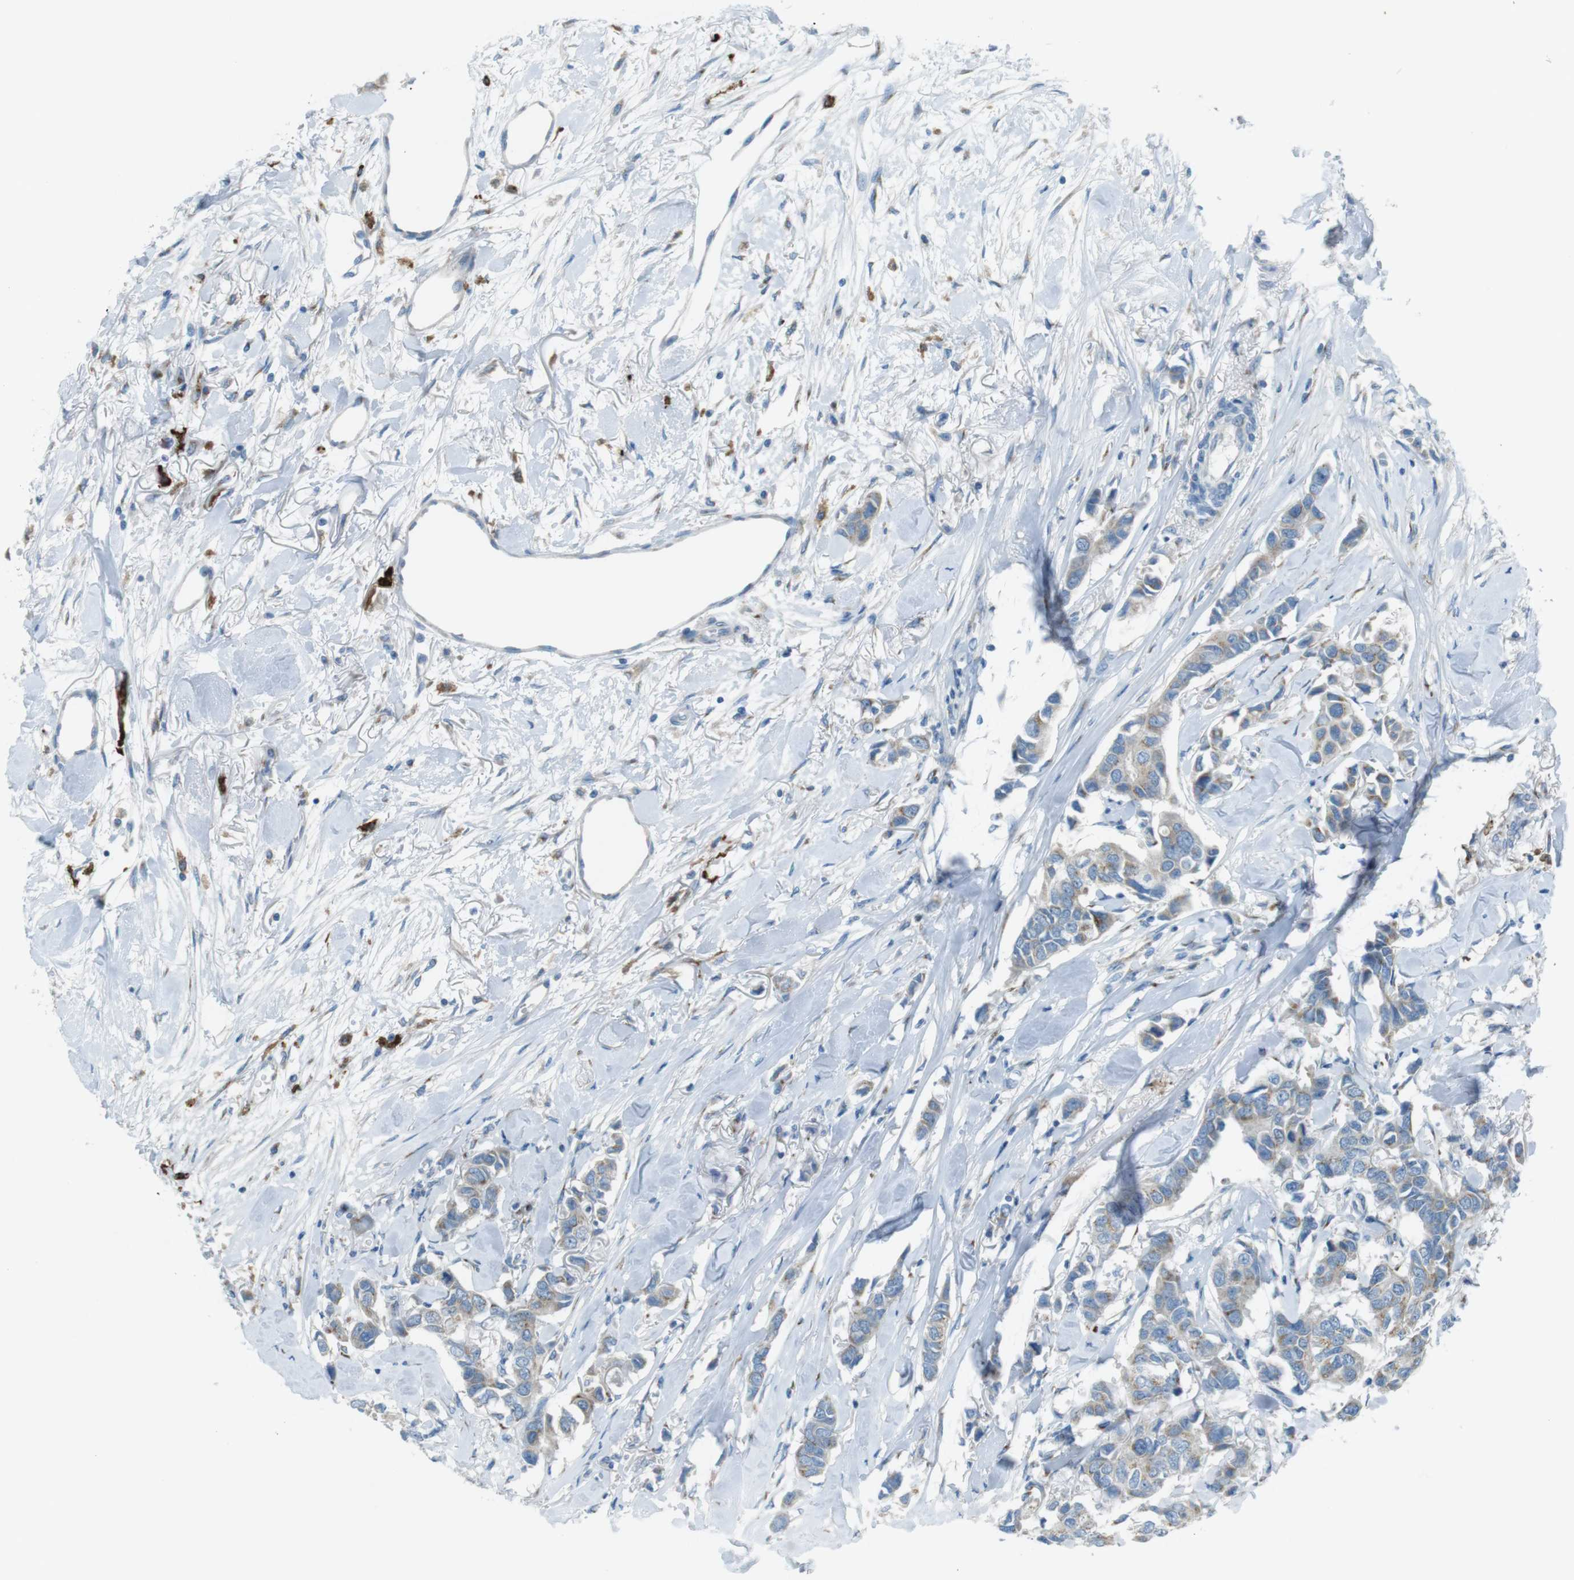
{"staining": {"intensity": "weak", "quantity": "25%-75%", "location": "cytoplasmic/membranous"}, "tissue": "breast cancer", "cell_type": "Tumor cells", "image_type": "cancer", "snomed": [{"axis": "morphology", "description": "Duct carcinoma"}, {"axis": "topography", "description": "Breast"}], "caption": "Immunohistochemical staining of breast cancer exhibits low levels of weak cytoplasmic/membranous expression in approximately 25%-75% of tumor cells. (DAB (3,3'-diaminobenzidine) = brown stain, brightfield microscopy at high magnification).", "gene": "TXNDC15", "patient": {"sex": "female", "age": 80}}